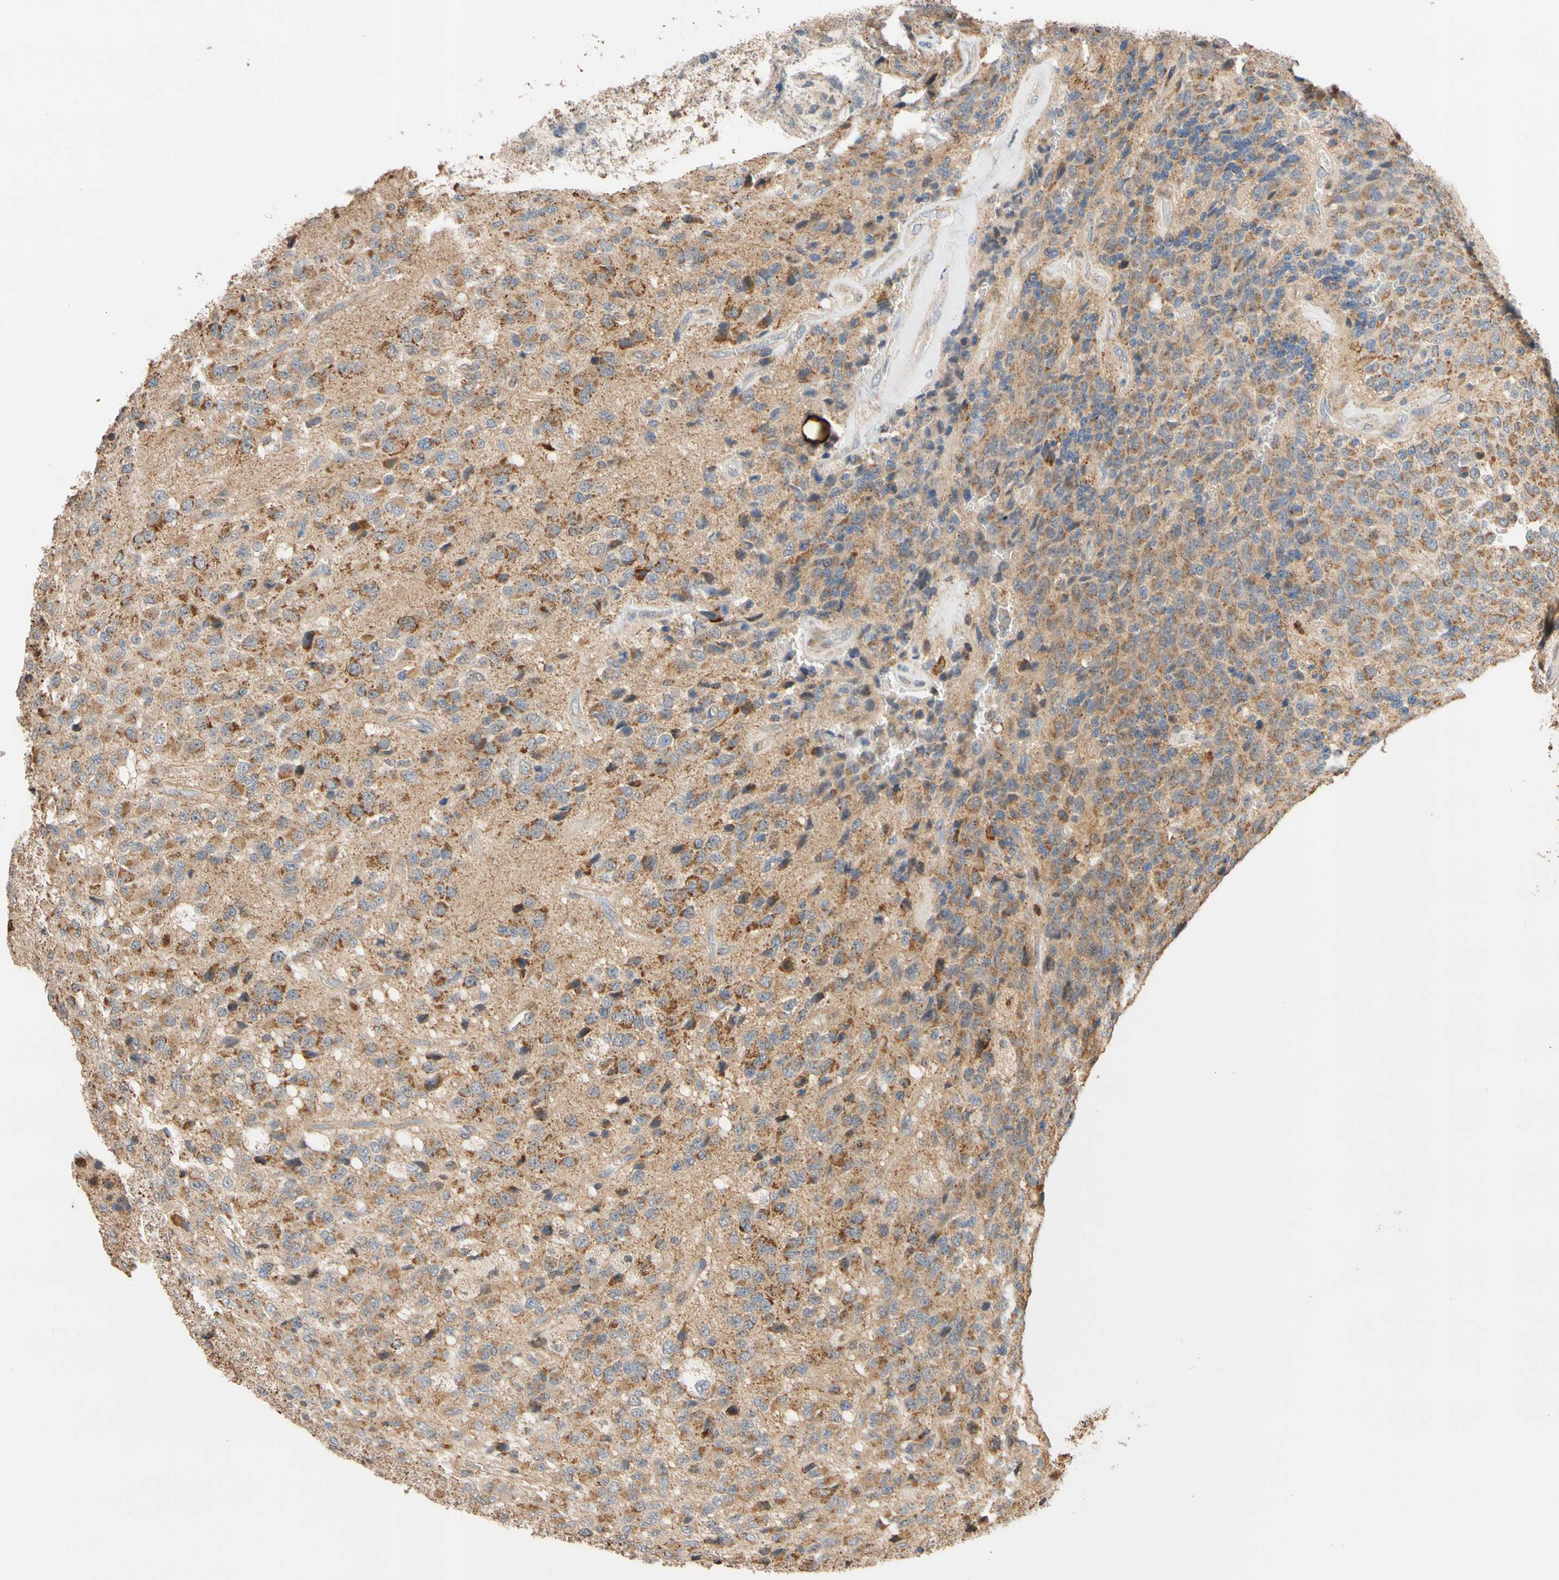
{"staining": {"intensity": "moderate", "quantity": ">75%", "location": "cytoplasmic/membranous"}, "tissue": "glioma", "cell_type": "Tumor cells", "image_type": "cancer", "snomed": [{"axis": "morphology", "description": "Glioma, malignant, High grade"}, {"axis": "topography", "description": "pancreas cauda"}], "caption": "IHC (DAB (3,3'-diaminobenzidine)) staining of human glioma shows moderate cytoplasmic/membranous protein staining in about >75% of tumor cells.", "gene": "IP6K2", "patient": {"sex": "male", "age": 60}}